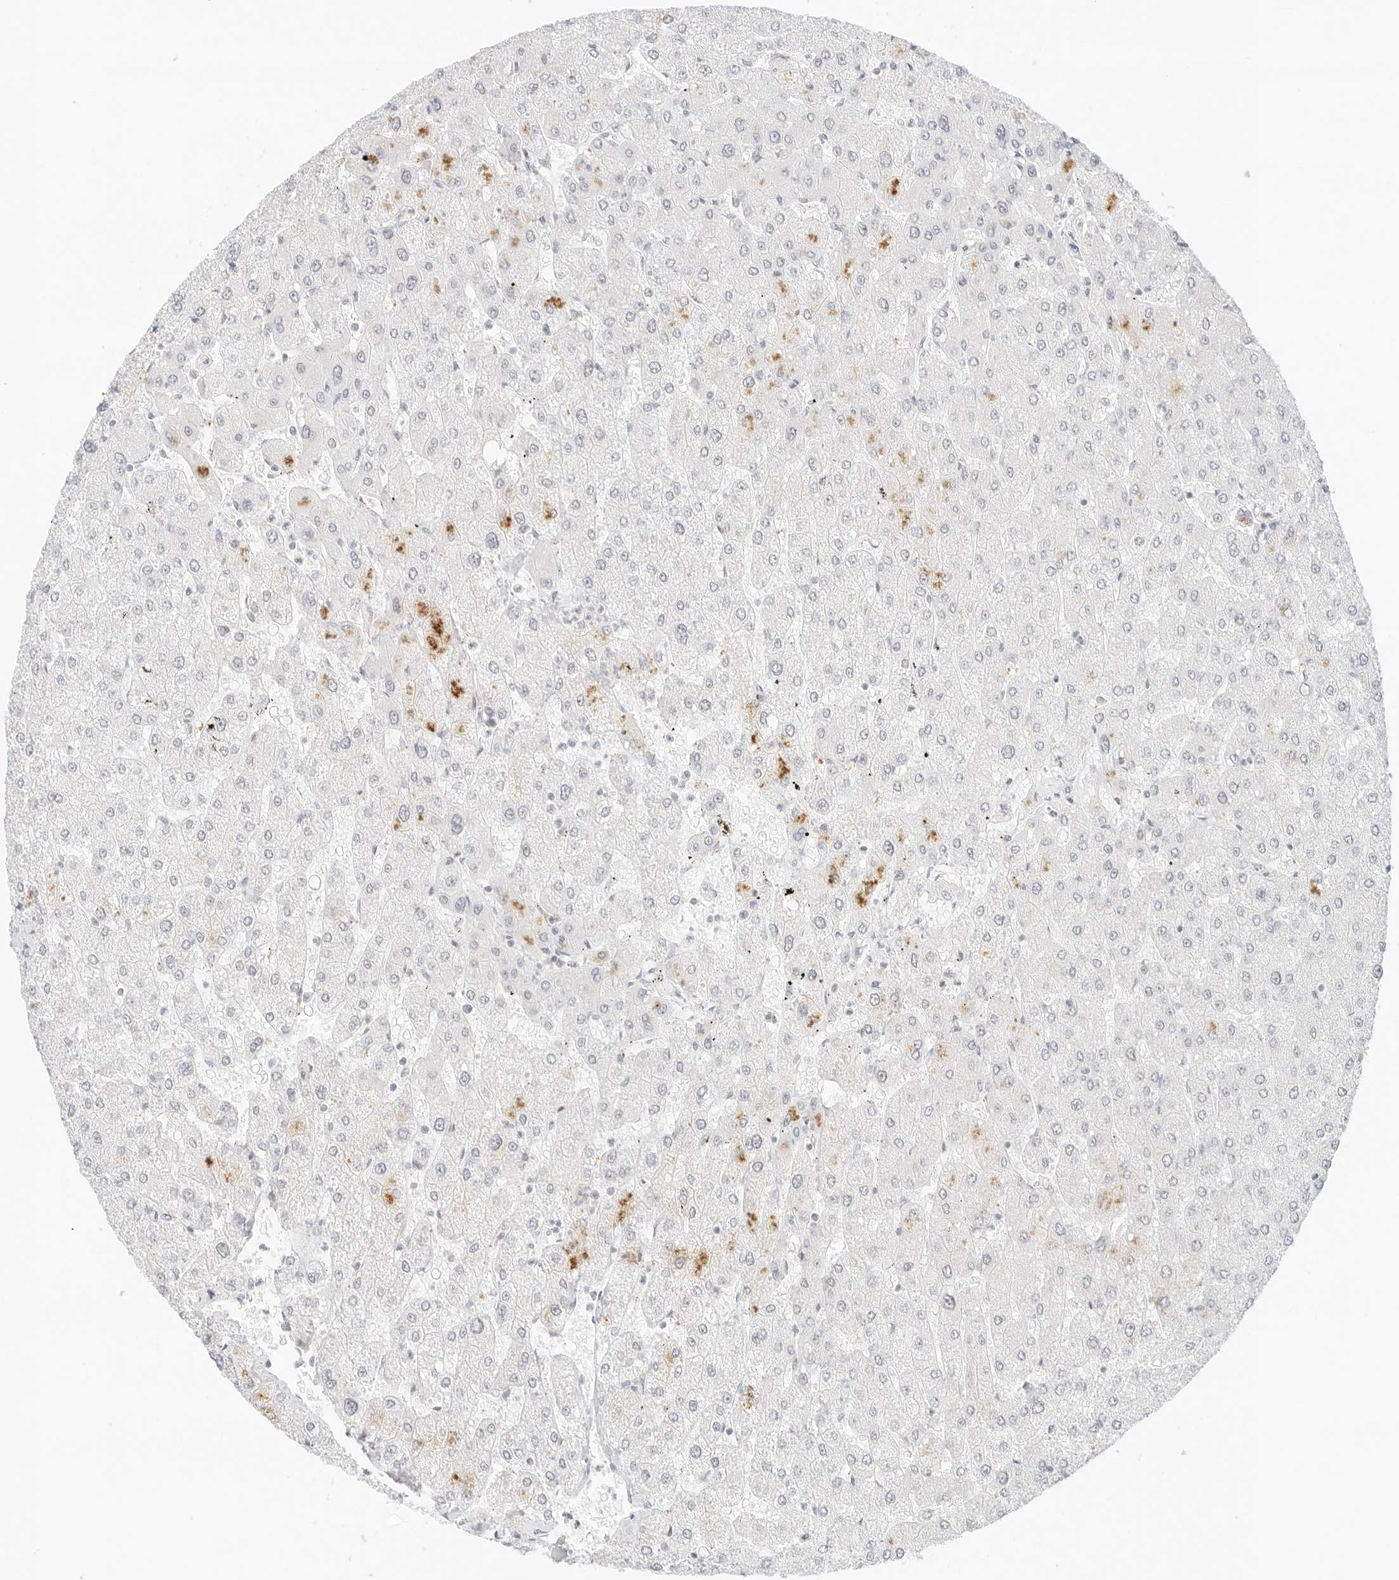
{"staining": {"intensity": "moderate", "quantity": "<25%", "location": "cytoplasmic/membranous"}, "tissue": "liver", "cell_type": "Cholangiocytes", "image_type": "normal", "snomed": [{"axis": "morphology", "description": "Normal tissue, NOS"}, {"axis": "topography", "description": "Liver"}], "caption": "Protein positivity by IHC shows moderate cytoplasmic/membranous expression in about <25% of cholangiocytes in normal liver.", "gene": "GNAS", "patient": {"sex": "male", "age": 55}}